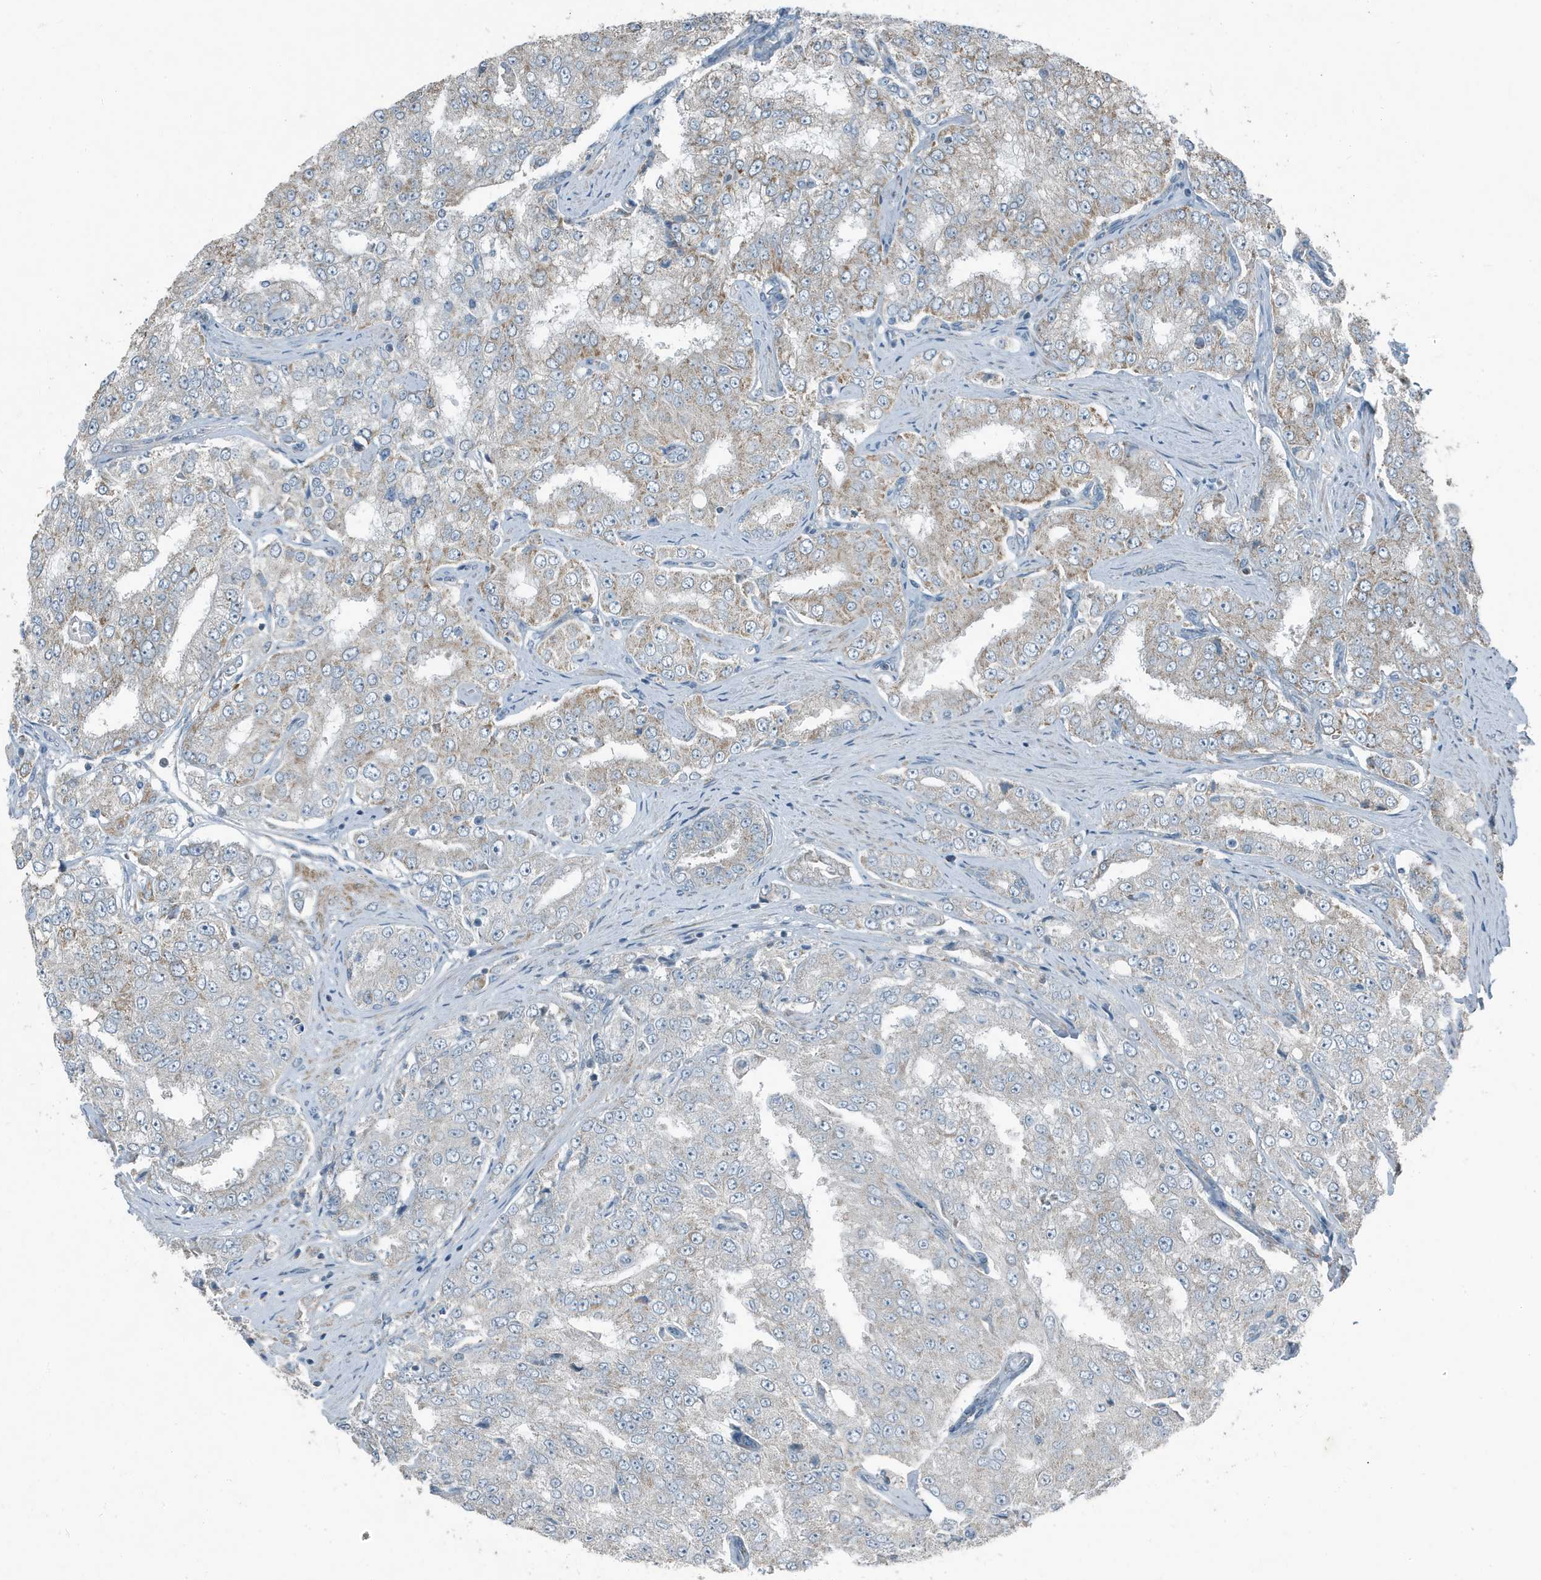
{"staining": {"intensity": "weak", "quantity": "<25%", "location": "cytoplasmic/membranous"}, "tissue": "prostate cancer", "cell_type": "Tumor cells", "image_type": "cancer", "snomed": [{"axis": "morphology", "description": "Adenocarcinoma, High grade"}, {"axis": "topography", "description": "Prostate"}], "caption": "Tumor cells are negative for brown protein staining in prostate cancer (adenocarcinoma (high-grade)).", "gene": "MT-CYB", "patient": {"sex": "male", "age": 58}}